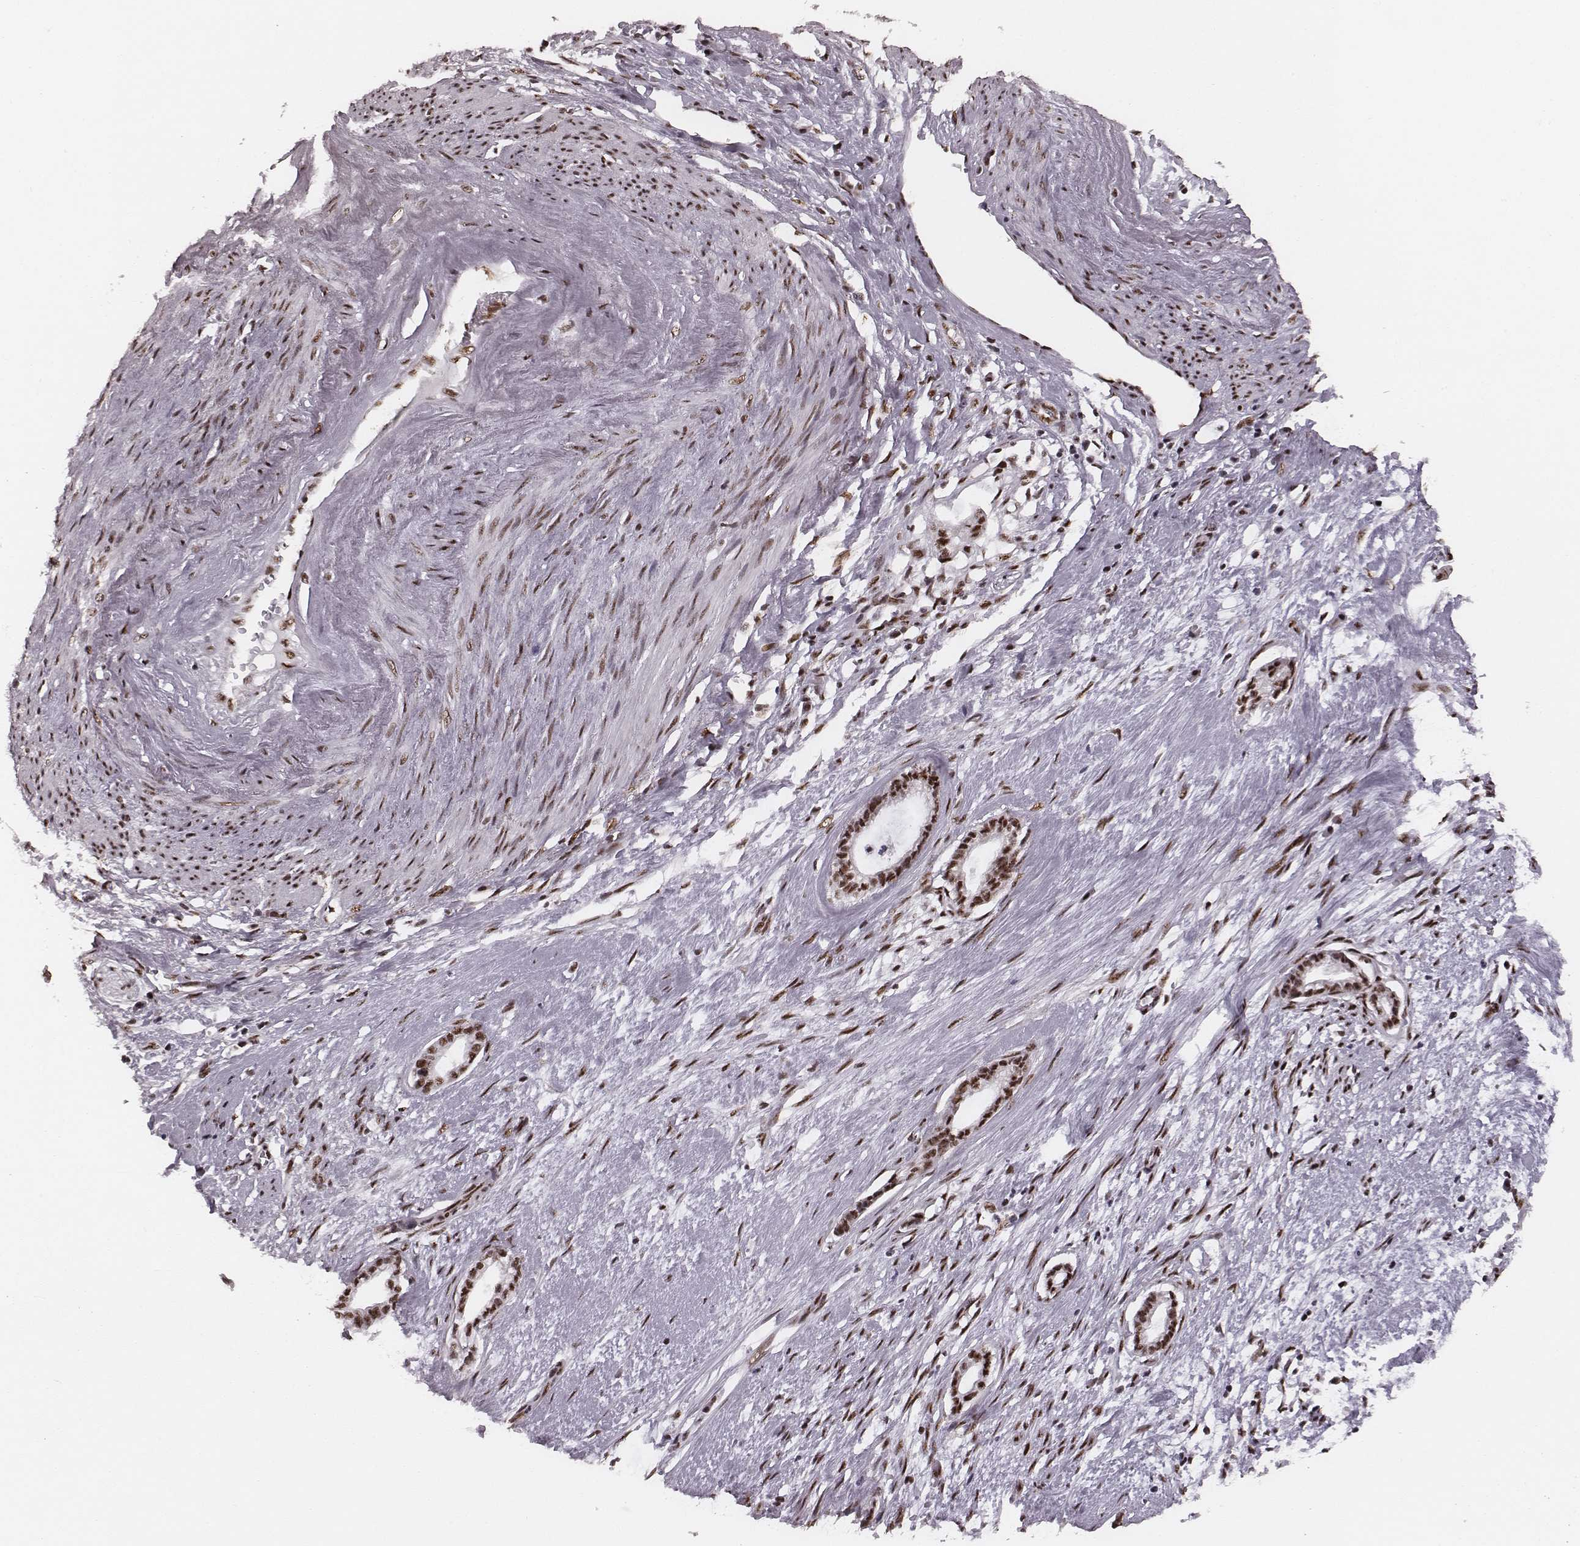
{"staining": {"intensity": "strong", "quantity": ">75%", "location": "nuclear"}, "tissue": "cervical cancer", "cell_type": "Tumor cells", "image_type": "cancer", "snomed": [{"axis": "morphology", "description": "Adenocarcinoma, NOS"}, {"axis": "topography", "description": "Cervix"}], "caption": "Human adenocarcinoma (cervical) stained for a protein (brown) reveals strong nuclear positive expression in approximately >75% of tumor cells.", "gene": "LUC7L", "patient": {"sex": "female", "age": 62}}